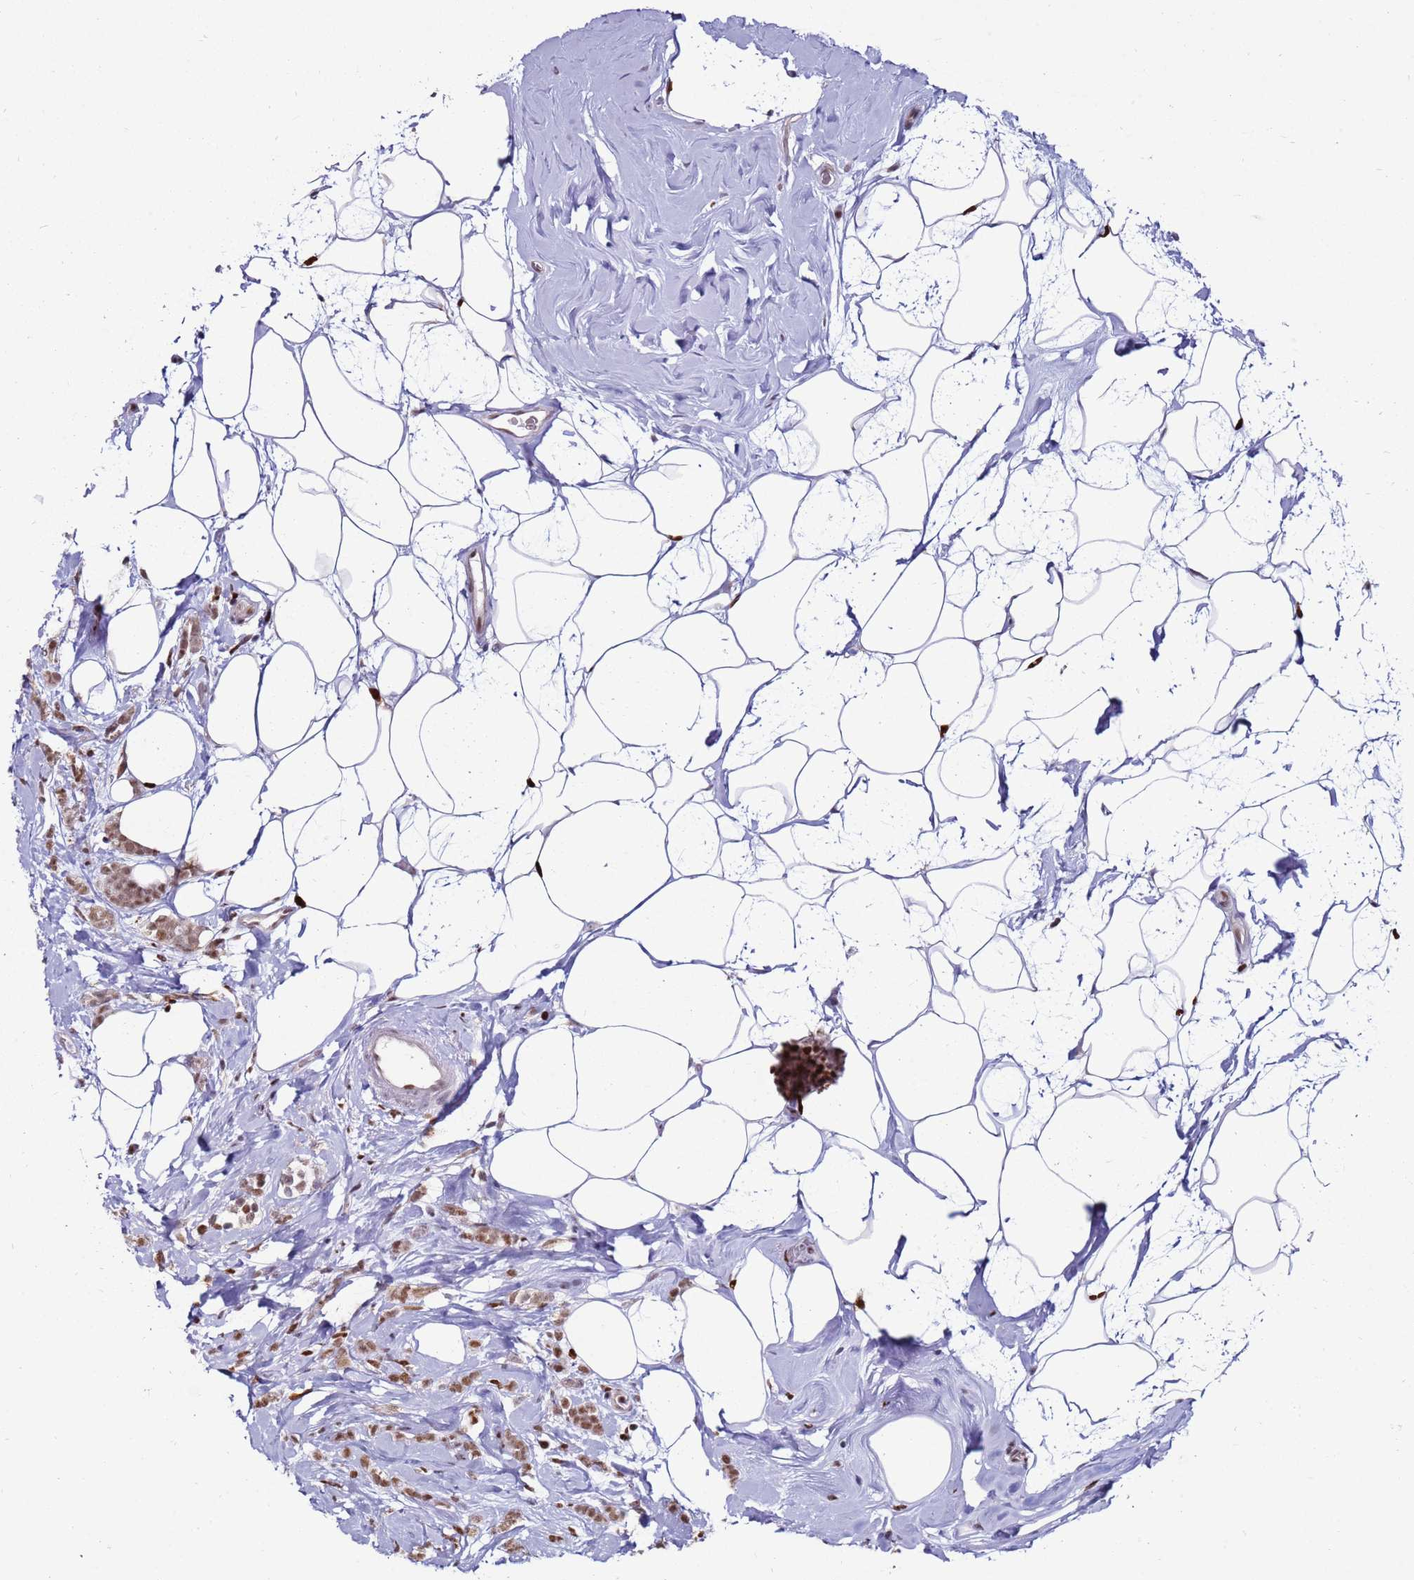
{"staining": {"intensity": "moderate", "quantity": ">75%", "location": "nuclear"}, "tissue": "breast cancer", "cell_type": "Tumor cells", "image_type": "cancer", "snomed": [{"axis": "morphology", "description": "Lobular carcinoma"}, {"axis": "topography", "description": "Breast"}], "caption": "Breast cancer tissue displays moderate nuclear staining in about >75% of tumor cells, visualized by immunohistochemistry.", "gene": "KPNA4", "patient": {"sex": "female", "age": 58}}